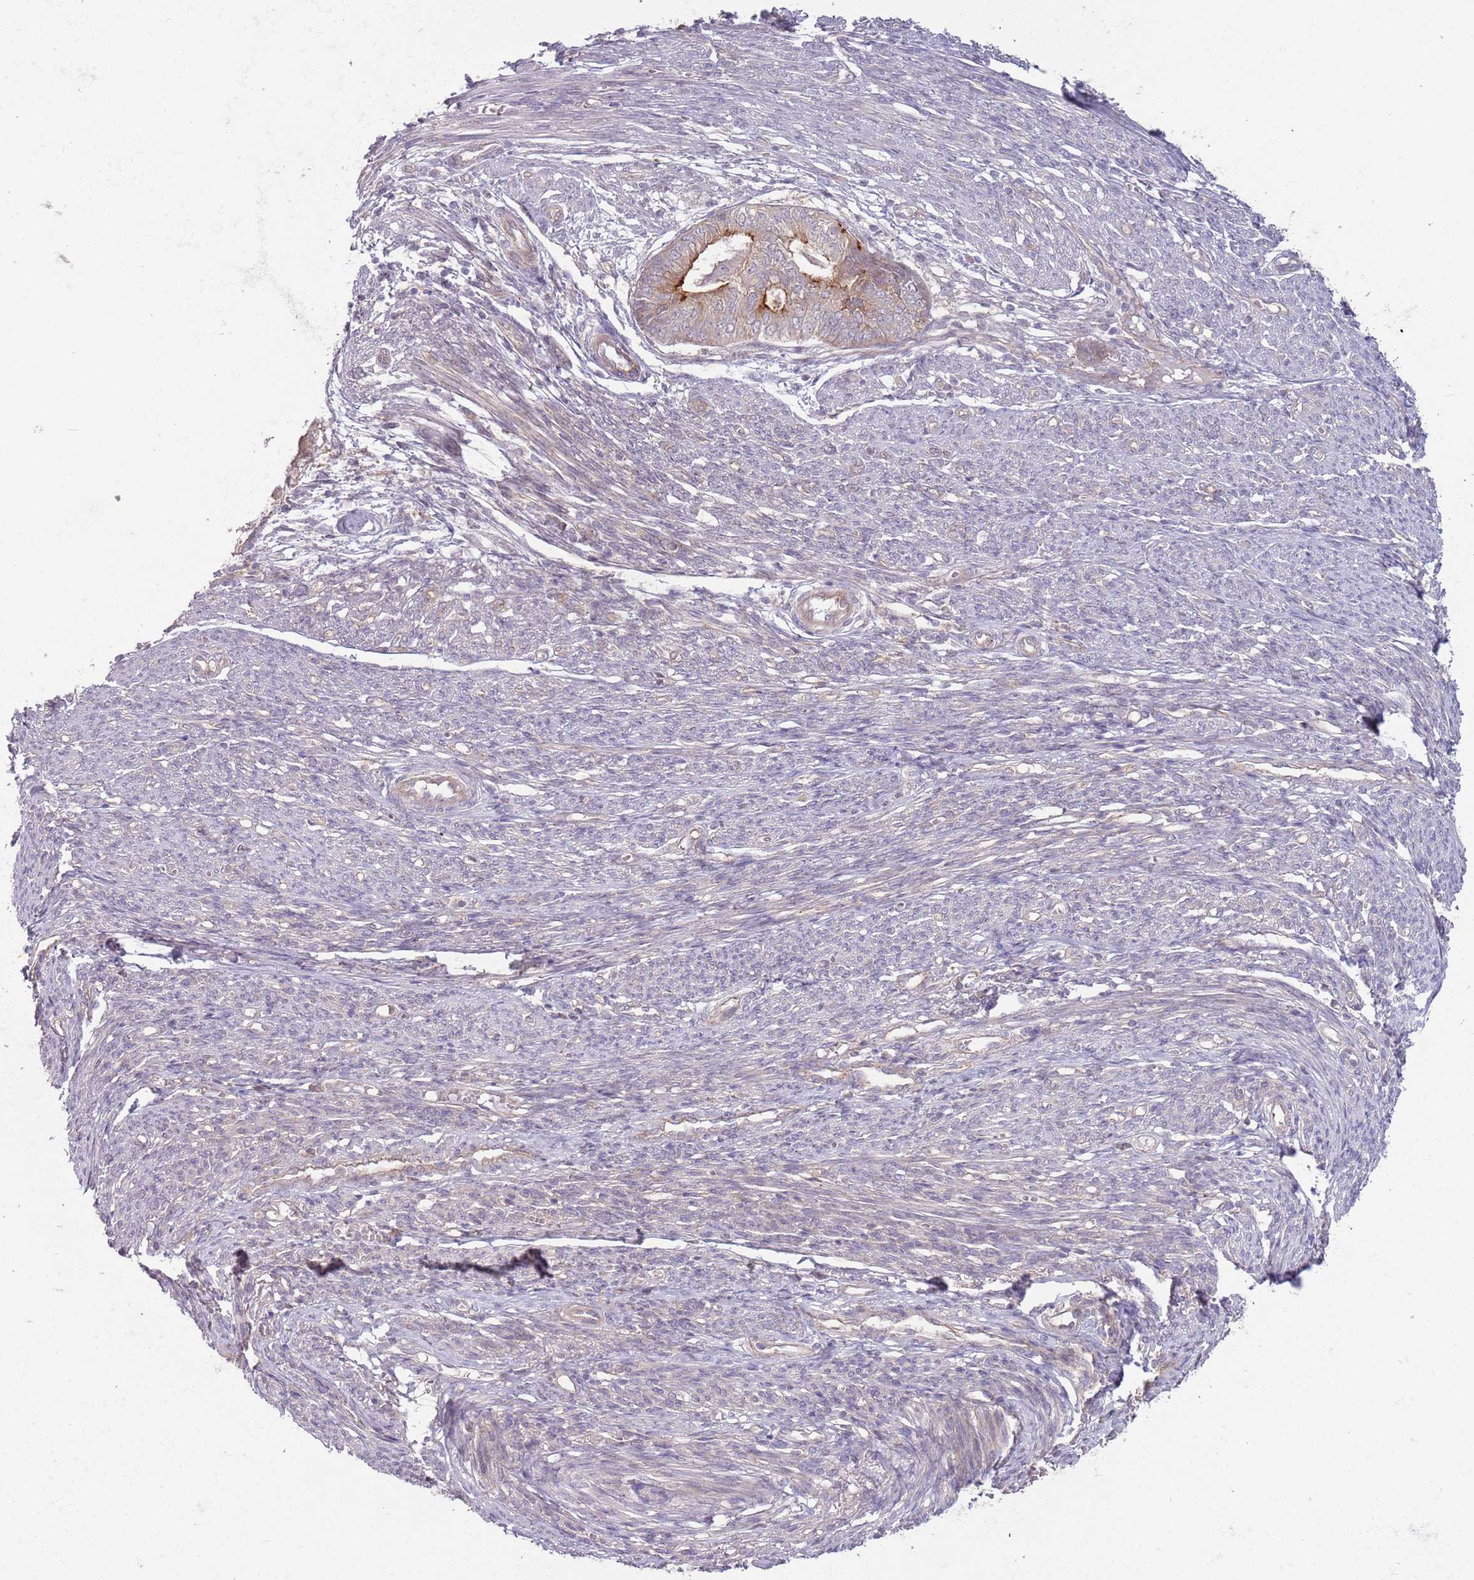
{"staining": {"intensity": "moderate", "quantity": "<25%", "location": "cytoplasmic/membranous"}, "tissue": "endometrial cancer", "cell_type": "Tumor cells", "image_type": "cancer", "snomed": [{"axis": "morphology", "description": "Adenocarcinoma, NOS"}, {"axis": "topography", "description": "Endometrium"}], "caption": "Protein analysis of endometrial adenocarcinoma tissue demonstrates moderate cytoplasmic/membranous expression in about <25% of tumor cells. Nuclei are stained in blue.", "gene": "SAV1", "patient": {"sex": "female", "age": 62}}